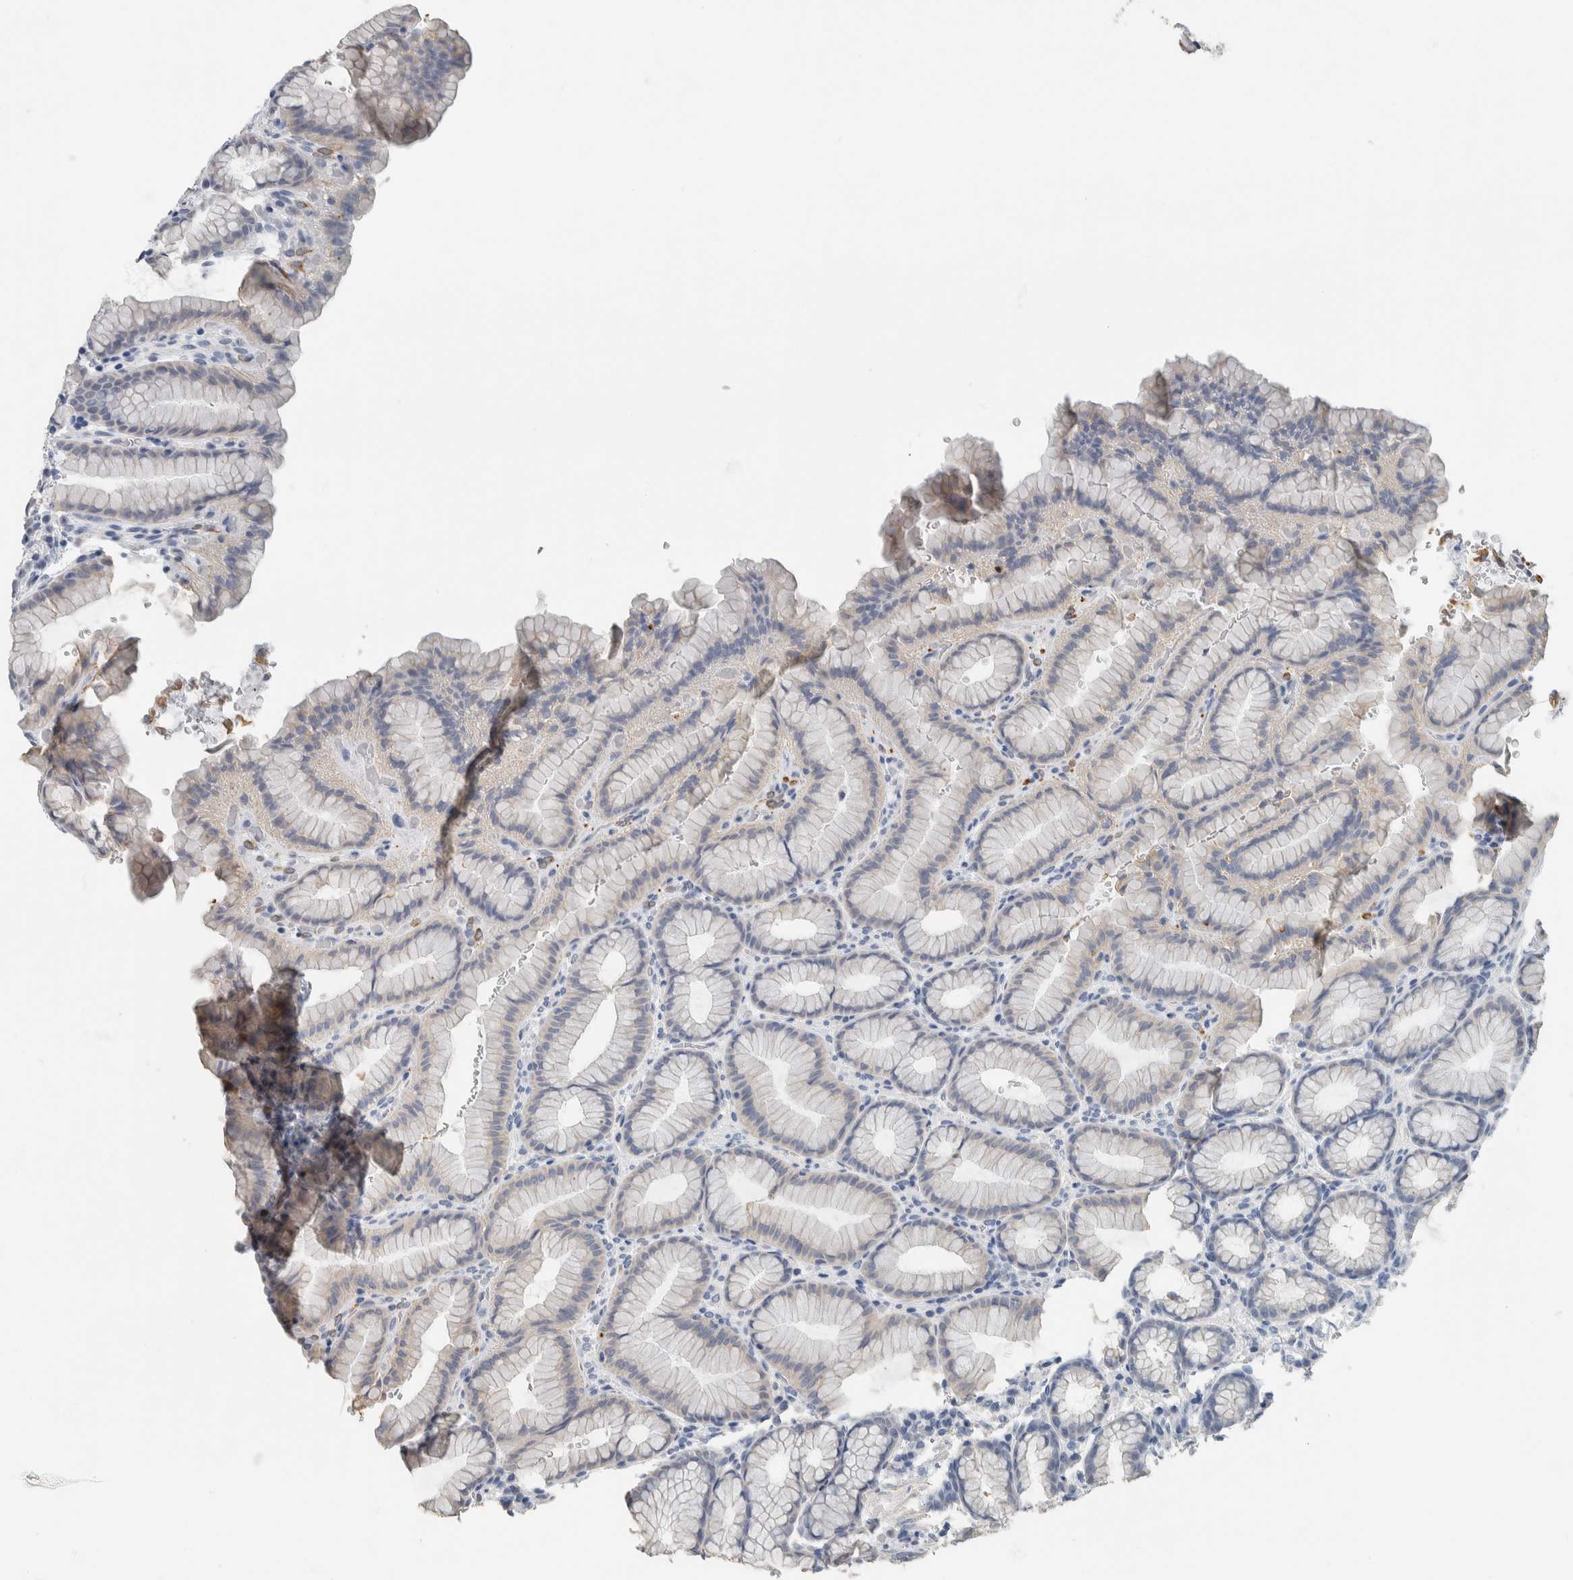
{"staining": {"intensity": "weak", "quantity": "<25%", "location": "cytoplasmic/membranous"}, "tissue": "stomach", "cell_type": "Glandular cells", "image_type": "normal", "snomed": [{"axis": "morphology", "description": "Normal tissue, NOS"}, {"axis": "topography", "description": "Stomach"}], "caption": "Immunohistochemistry micrograph of normal human stomach stained for a protein (brown), which displays no staining in glandular cells. (Immunohistochemistry (ihc), brightfield microscopy, high magnification).", "gene": "NEFM", "patient": {"sex": "male", "age": 42}}